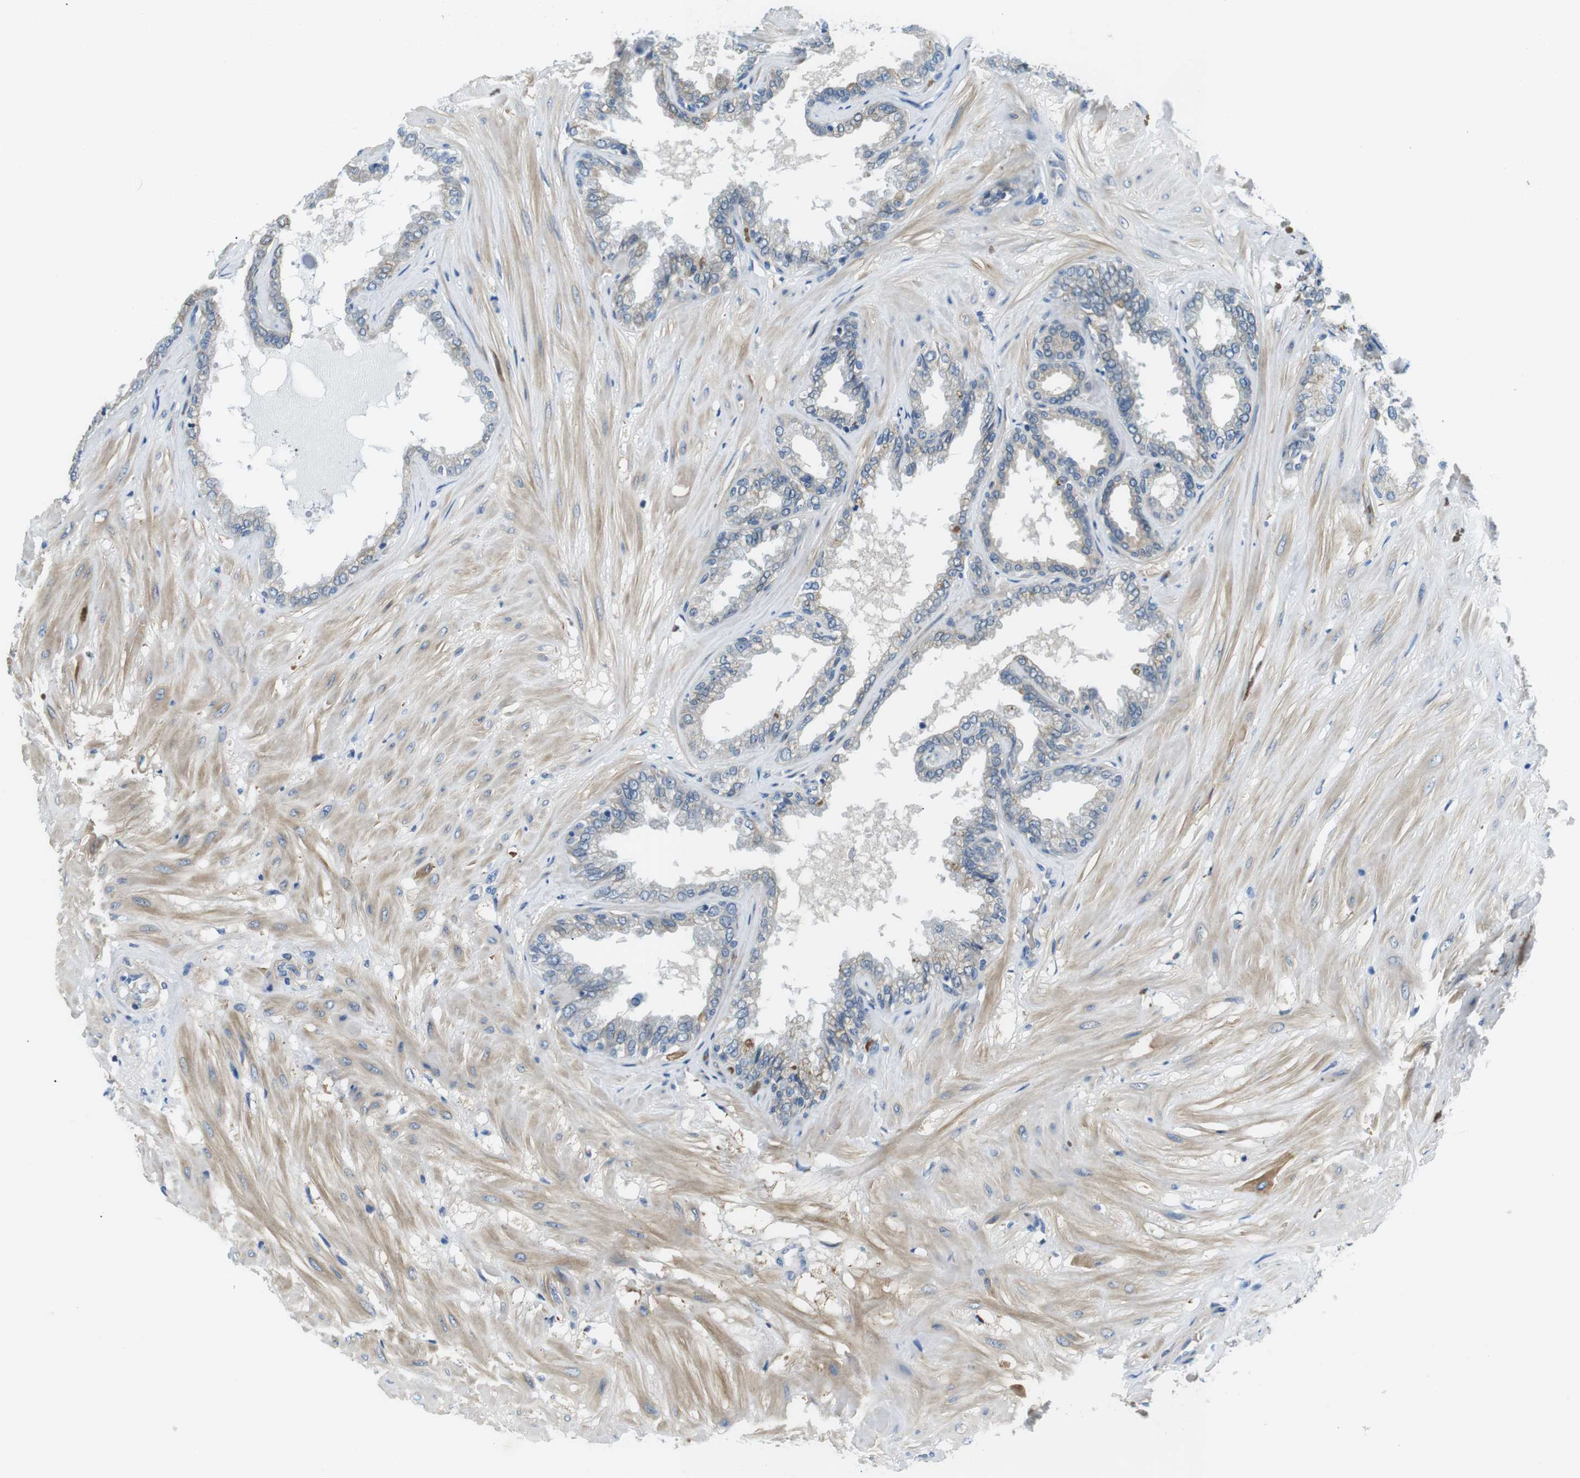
{"staining": {"intensity": "weak", "quantity": "<25%", "location": "cytoplasmic/membranous"}, "tissue": "seminal vesicle", "cell_type": "Glandular cells", "image_type": "normal", "snomed": [{"axis": "morphology", "description": "Normal tissue, NOS"}, {"axis": "topography", "description": "Seminal veicle"}], "caption": "Image shows no protein positivity in glandular cells of benign seminal vesicle. (DAB immunohistochemistry (IHC), high magnification).", "gene": "WSCD1", "patient": {"sex": "male", "age": 46}}